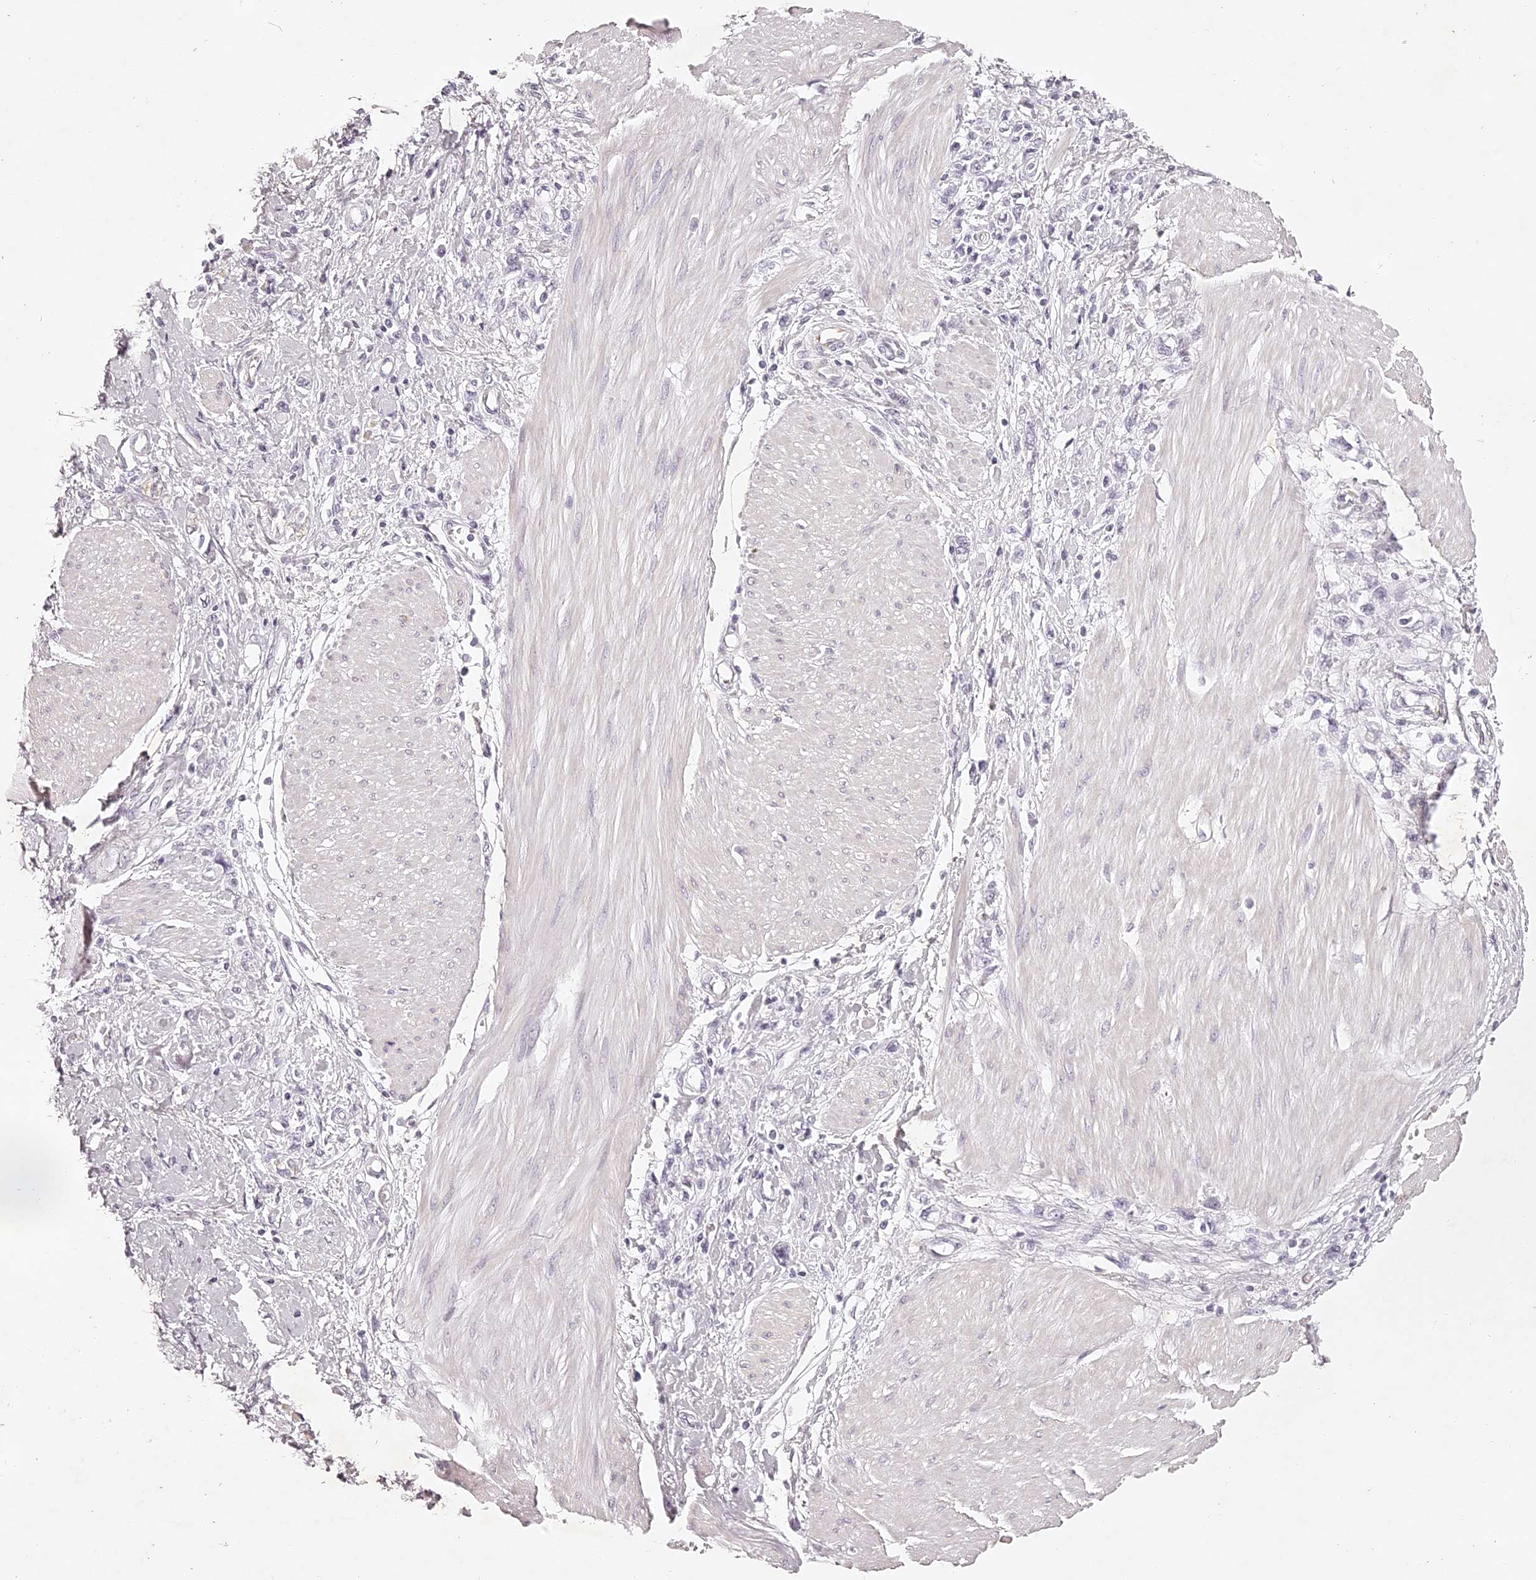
{"staining": {"intensity": "negative", "quantity": "none", "location": "none"}, "tissue": "stomach cancer", "cell_type": "Tumor cells", "image_type": "cancer", "snomed": [{"axis": "morphology", "description": "Adenocarcinoma, NOS"}, {"axis": "topography", "description": "Stomach"}], "caption": "Adenocarcinoma (stomach) was stained to show a protein in brown. There is no significant staining in tumor cells.", "gene": "ELAPOR1", "patient": {"sex": "female", "age": 76}}